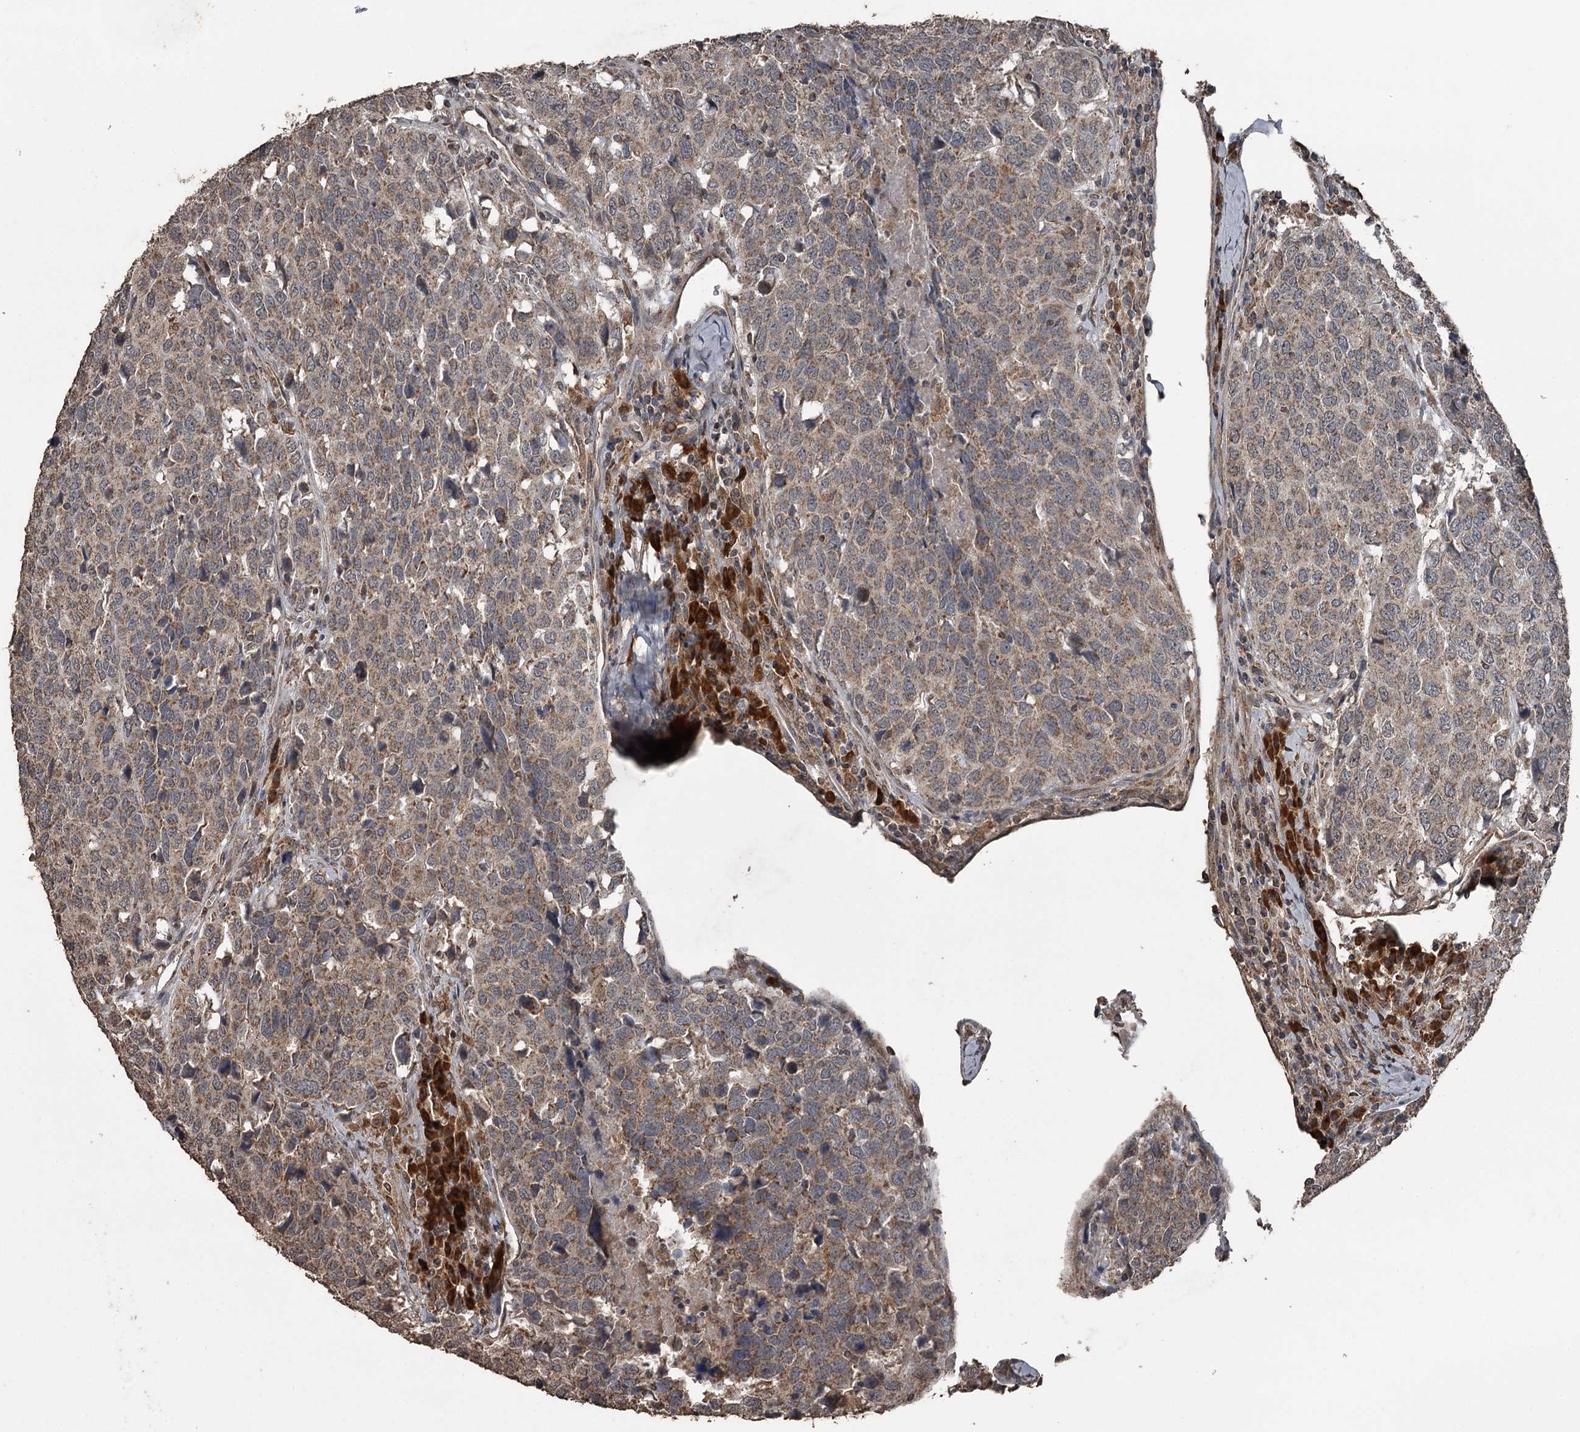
{"staining": {"intensity": "moderate", "quantity": ">75%", "location": "cytoplasmic/membranous,nuclear"}, "tissue": "head and neck cancer", "cell_type": "Tumor cells", "image_type": "cancer", "snomed": [{"axis": "morphology", "description": "Squamous cell carcinoma, NOS"}, {"axis": "topography", "description": "Head-Neck"}], "caption": "Protein analysis of head and neck squamous cell carcinoma tissue shows moderate cytoplasmic/membranous and nuclear expression in about >75% of tumor cells.", "gene": "WIPI1", "patient": {"sex": "male", "age": 66}}